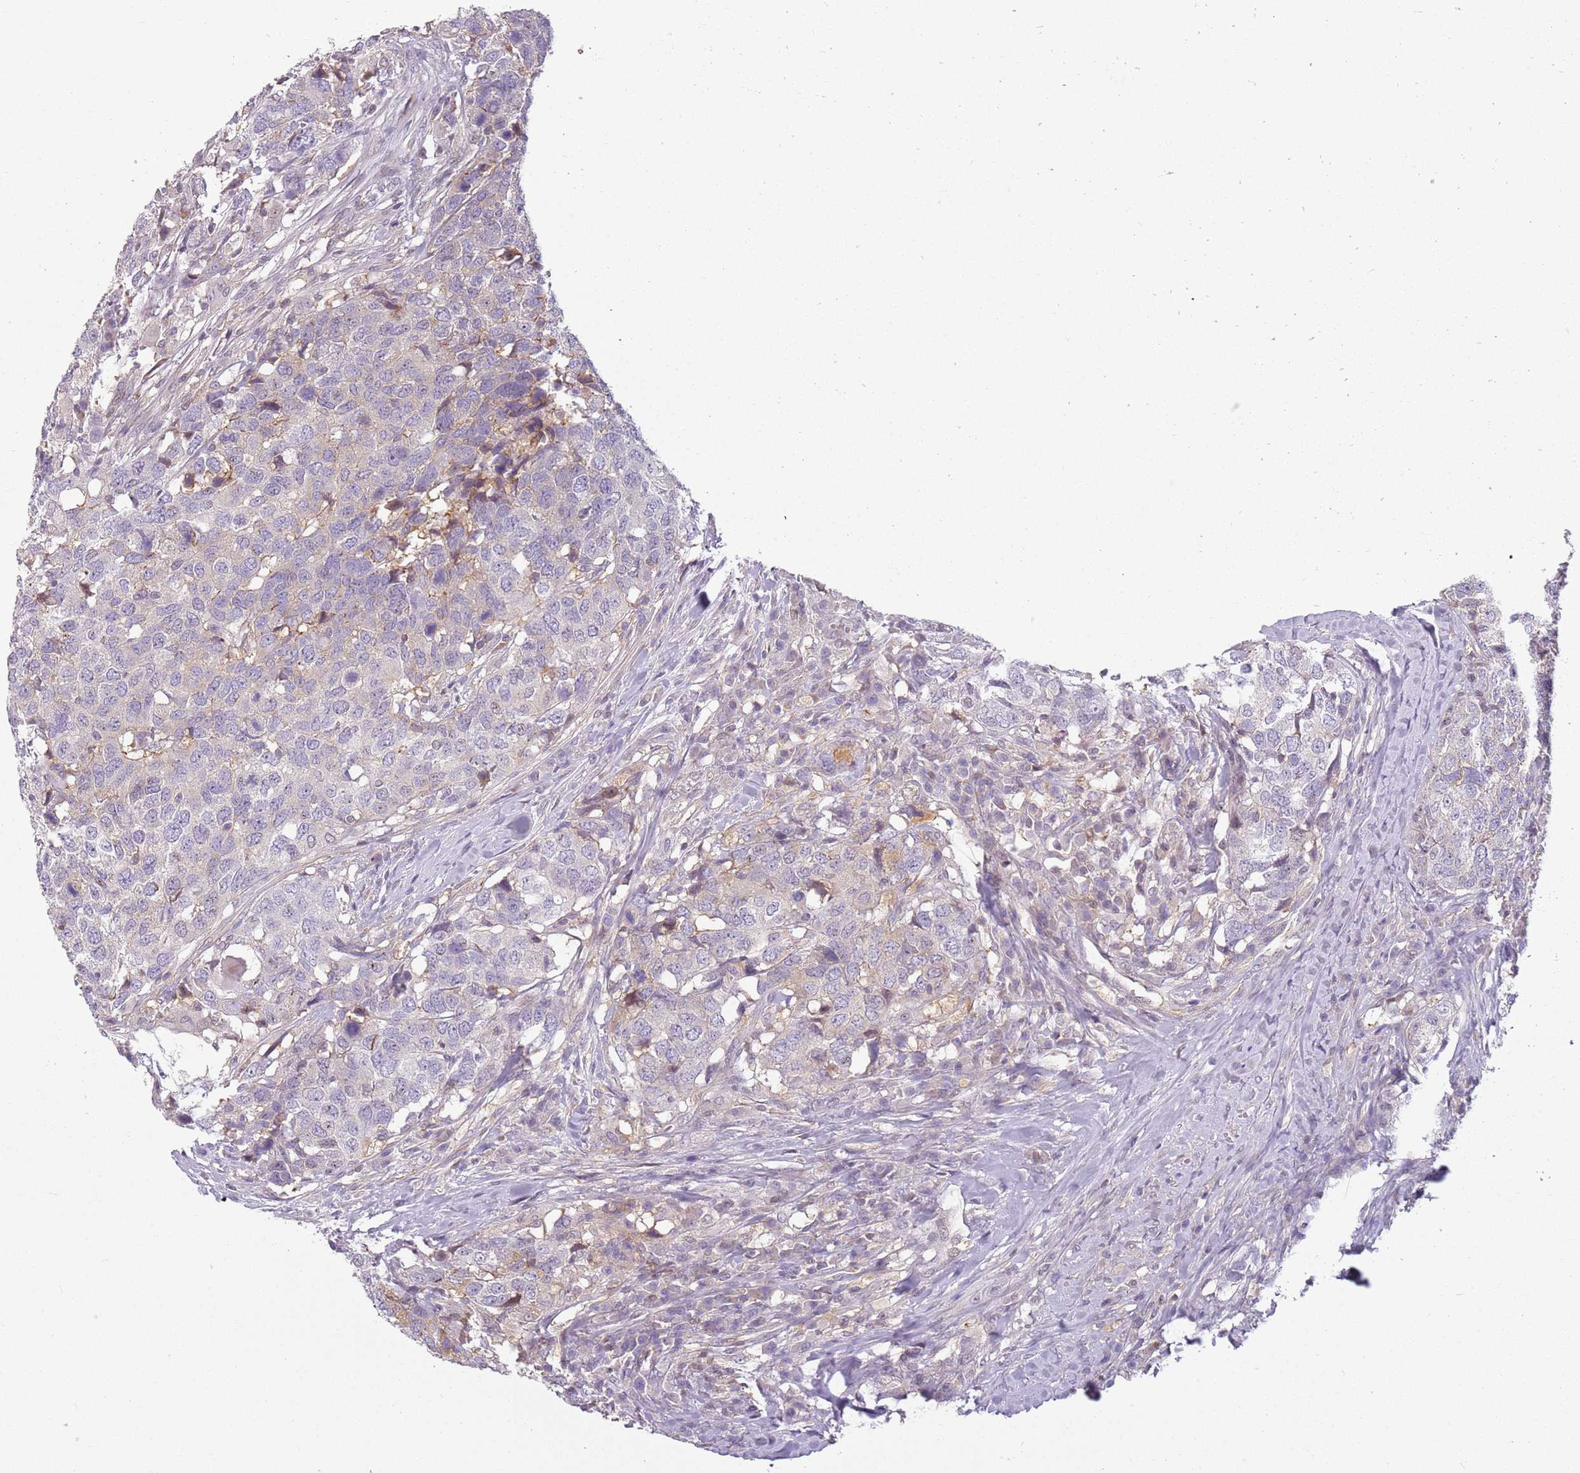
{"staining": {"intensity": "negative", "quantity": "none", "location": "none"}, "tissue": "head and neck cancer", "cell_type": "Tumor cells", "image_type": "cancer", "snomed": [{"axis": "morphology", "description": "Normal tissue, NOS"}, {"axis": "morphology", "description": "Squamous cell carcinoma, NOS"}, {"axis": "topography", "description": "Skeletal muscle"}, {"axis": "topography", "description": "Vascular tissue"}, {"axis": "topography", "description": "Peripheral nerve tissue"}, {"axis": "topography", "description": "Head-Neck"}], "caption": "A histopathology image of human head and neck squamous cell carcinoma is negative for staining in tumor cells.", "gene": "DEFB116", "patient": {"sex": "male", "age": 66}}